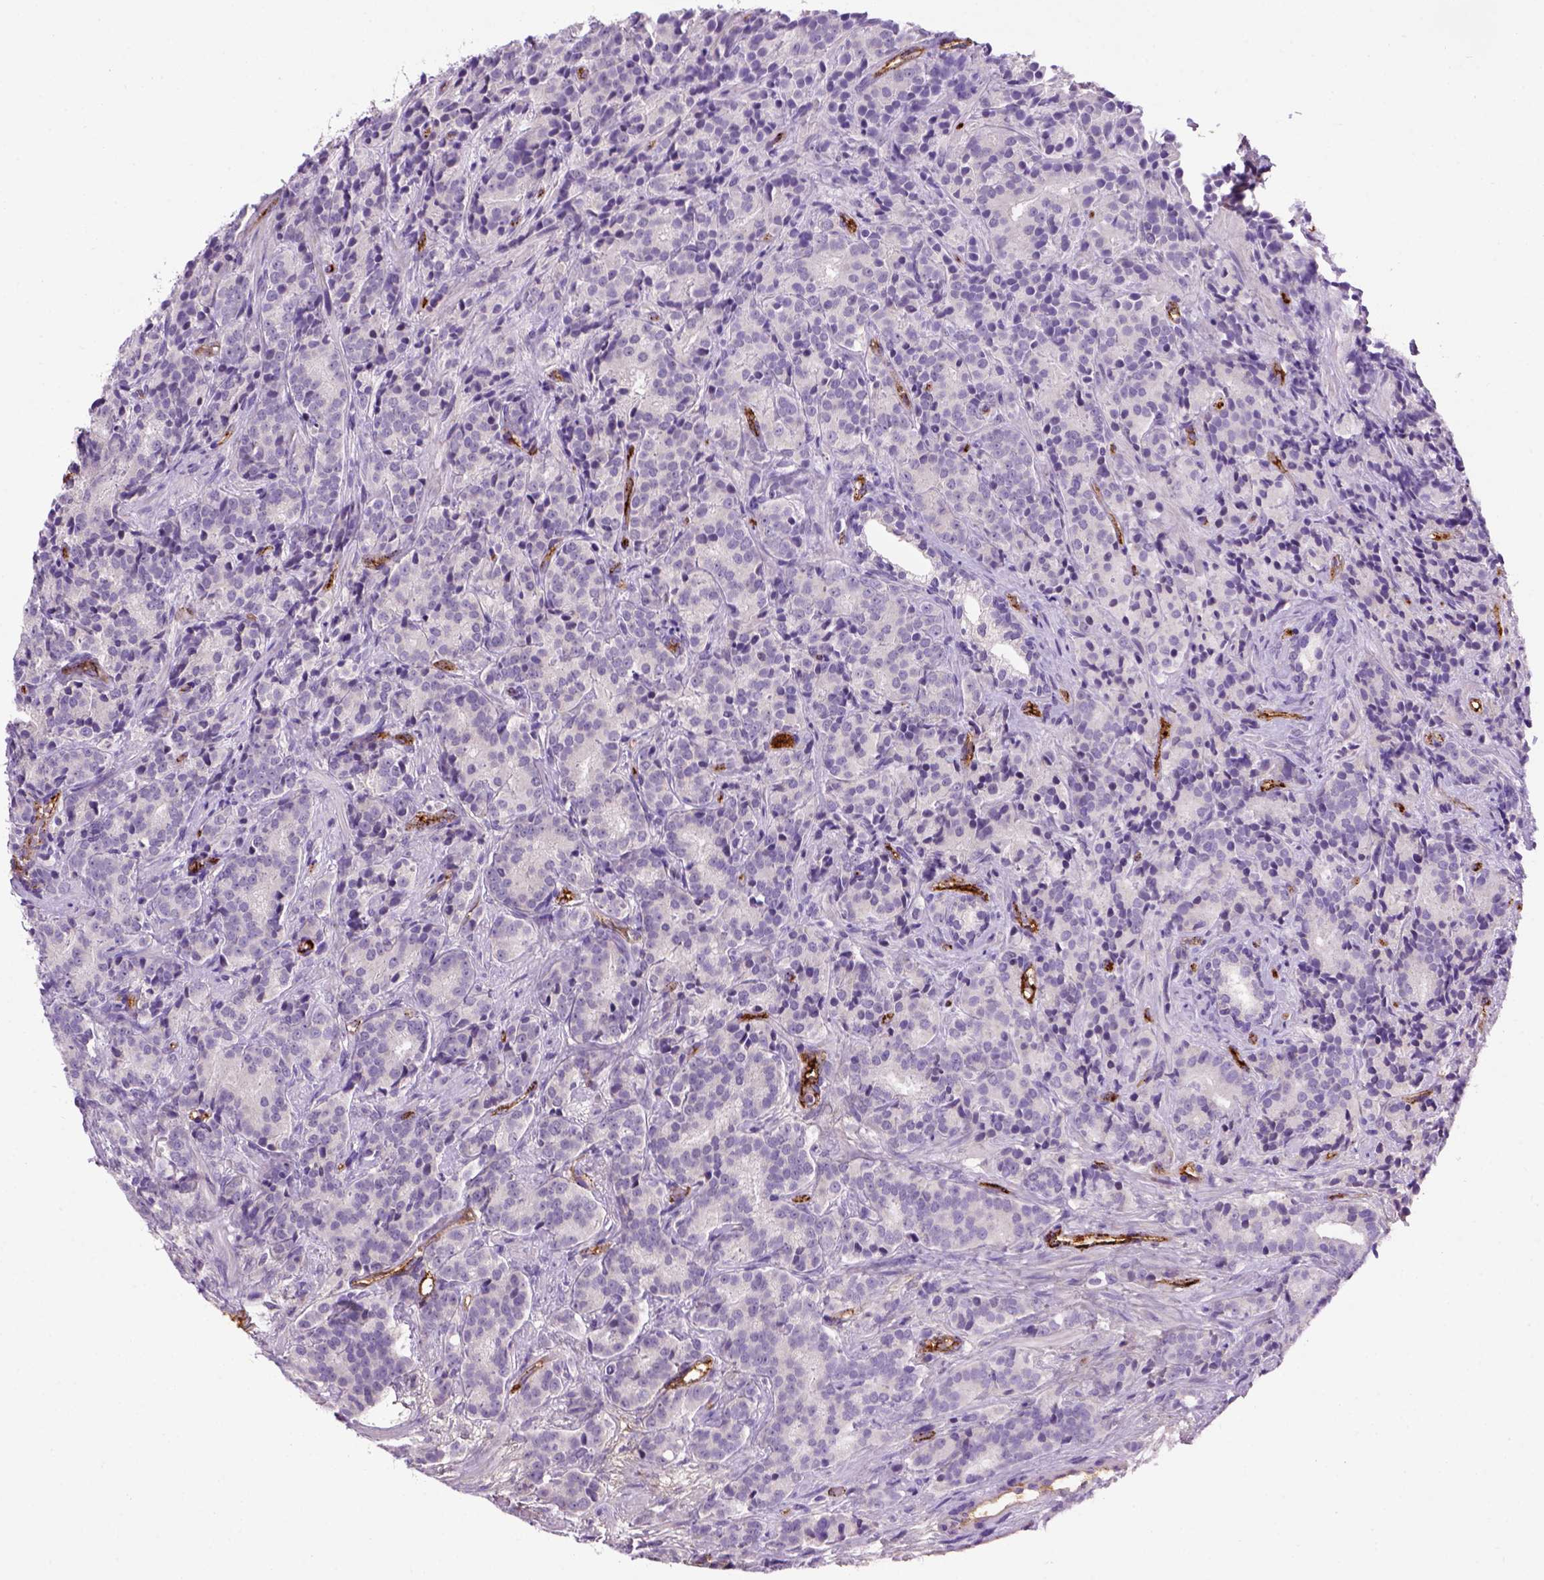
{"staining": {"intensity": "negative", "quantity": "none", "location": "none"}, "tissue": "prostate cancer", "cell_type": "Tumor cells", "image_type": "cancer", "snomed": [{"axis": "morphology", "description": "Adenocarcinoma, High grade"}, {"axis": "topography", "description": "Prostate"}], "caption": "Immunohistochemistry image of human prostate cancer stained for a protein (brown), which demonstrates no positivity in tumor cells.", "gene": "VWF", "patient": {"sex": "male", "age": 90}}